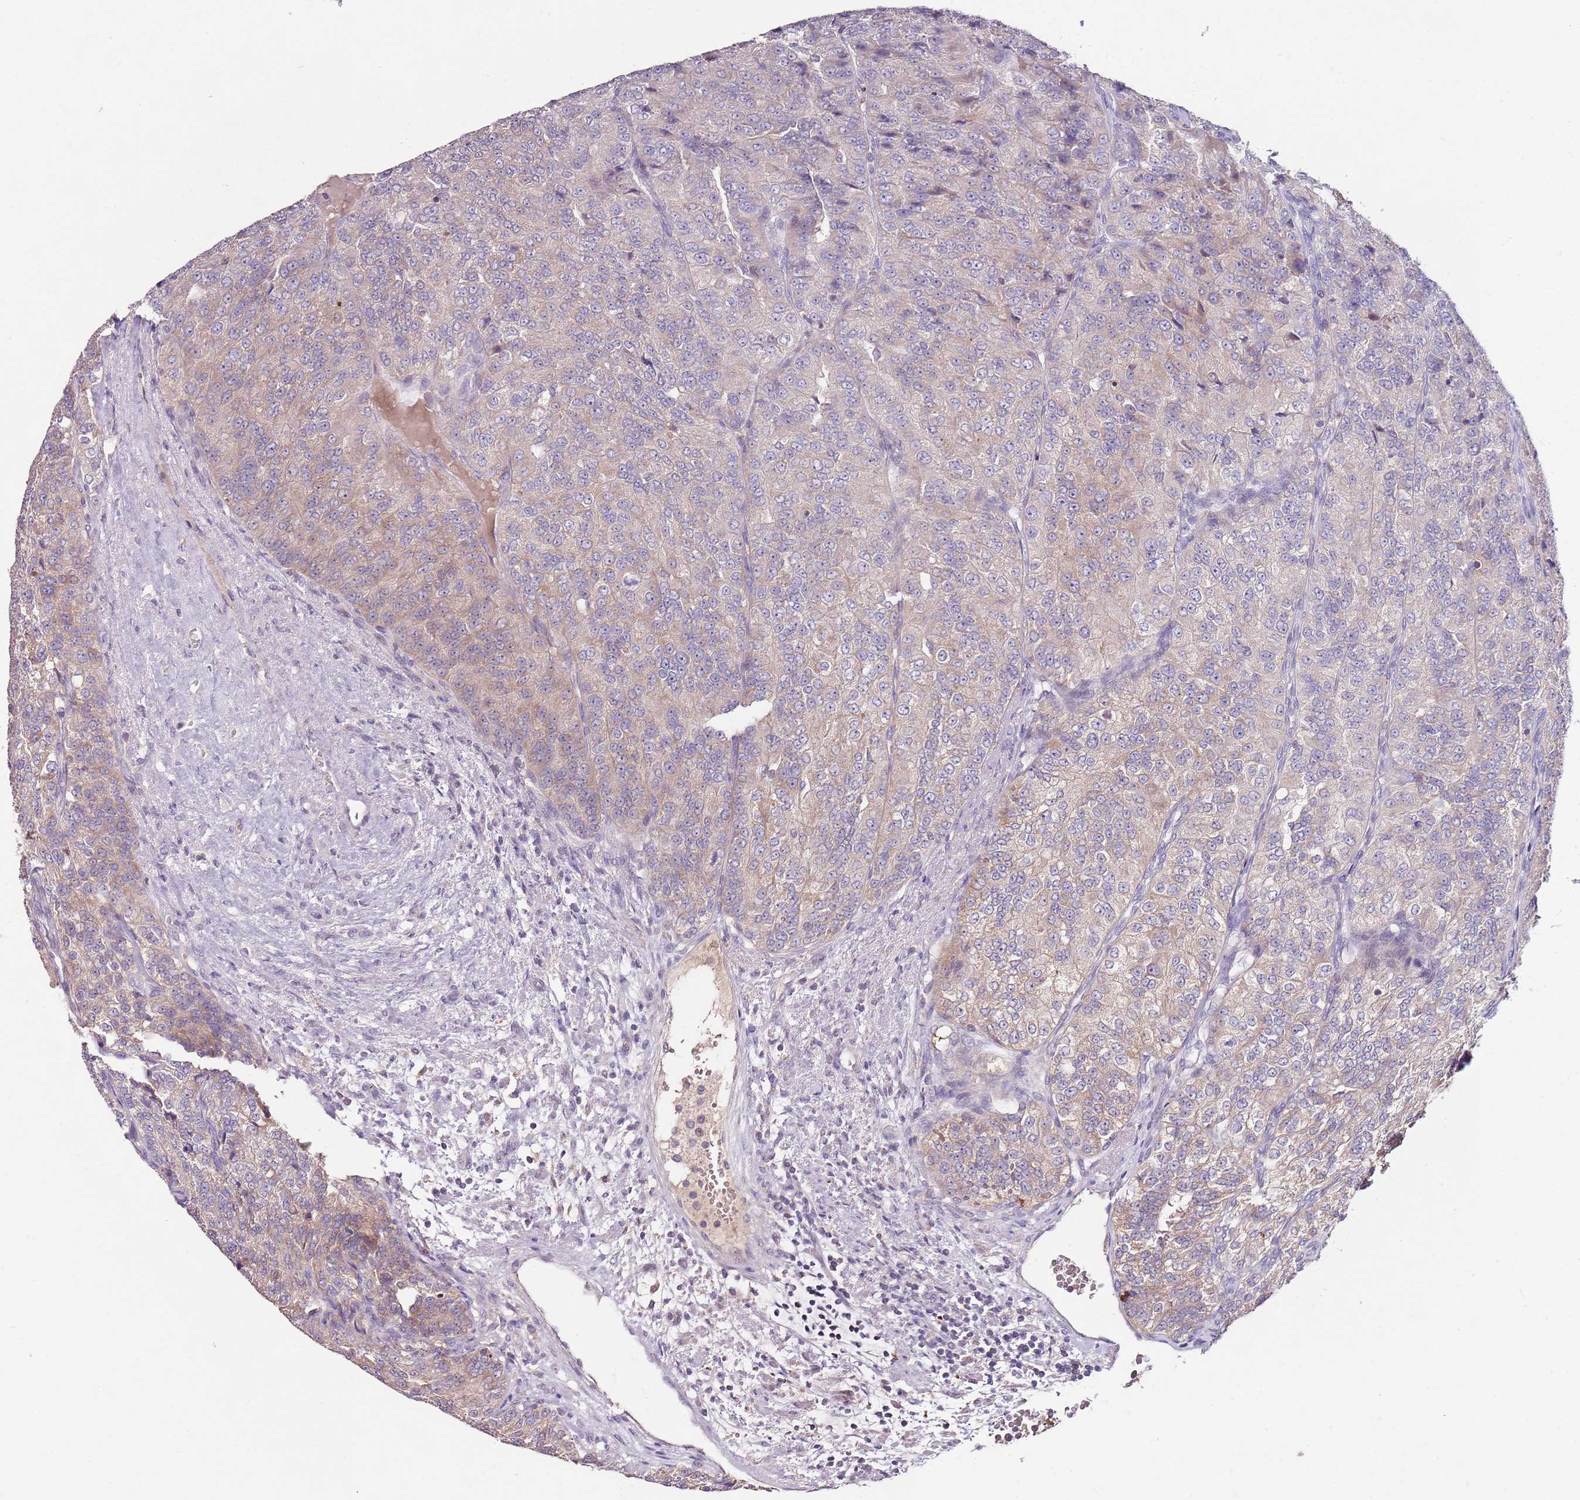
{"staining": {"intensity": "weak", "quantity": "25%-75%", "location": "cytoplasmic/membranous"}, "tissue": "renal cancer", "cell_type": "Tumor cells", "image_type": "cancer", "snomed": [{"axis": "morphology", "description": "Adenocarcinoma, NOS"}, {"axis": "topography", "description": "Kidney"}], "caption": "Immunohistochemical staining of adenocarcinoma (renal) exhibits low levels of weak cytoplasmic/membranous positivity in approximately 25%-75% of tumor cells.", "gene": "NRDE2", "patient": {"sex": "female", "age": 63}}